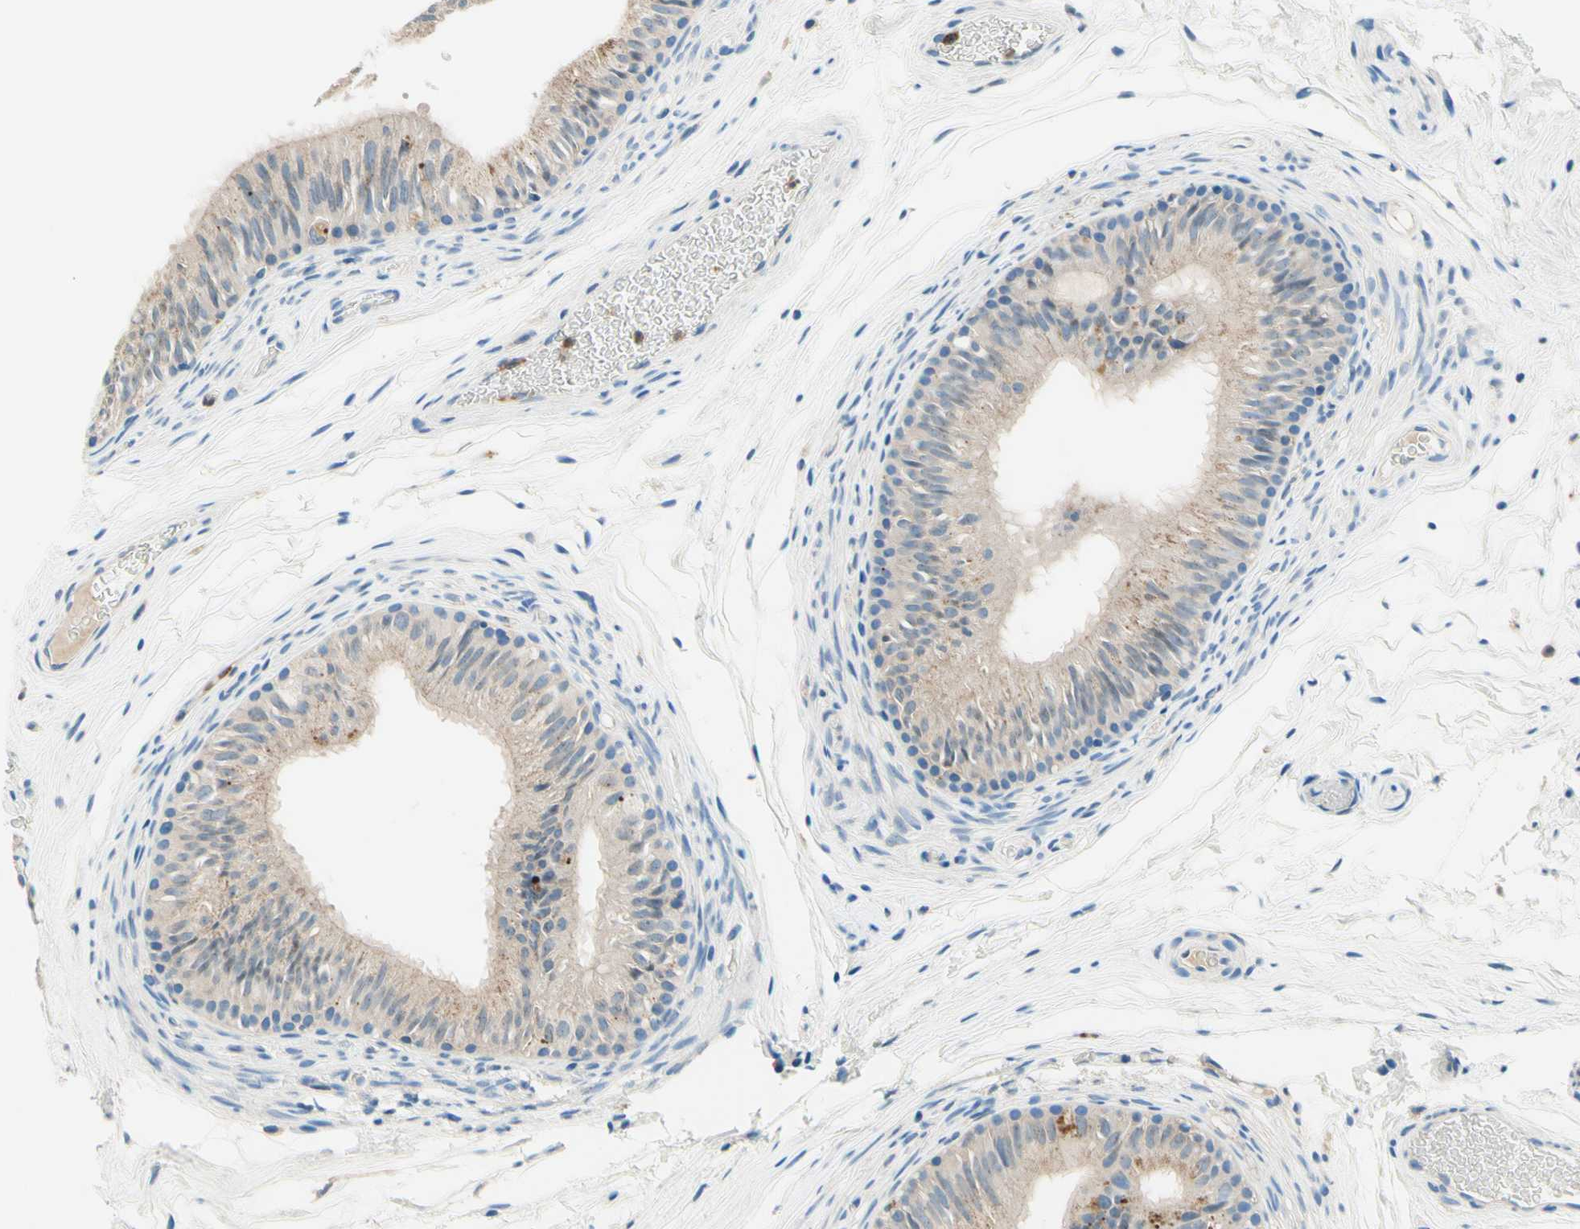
{"staining": {"intensity": "weak", "quantity": ">75%", "location": "cytoplasmic/membranous"}, "tissue": "epididymis", "cell_type": "Glandular cells", "image_type": "normal", "snomed": [{"axis": "morphology", "description": "Normal tissue, NOS"}, {"axis": "topography", "description": "Epididymis"}], "caption": "Protein expression analysis of normal human epididymis reveals weak cytoplasmic/membranous expression in approximately >75% of glandular cells. (DAB (3,3'-diaminobenzidine) IHC, brown staining for protein, blue staining for nuclei).", "gene": "SIGLEC9", "patient": {"sex": "male", "age": 36}}